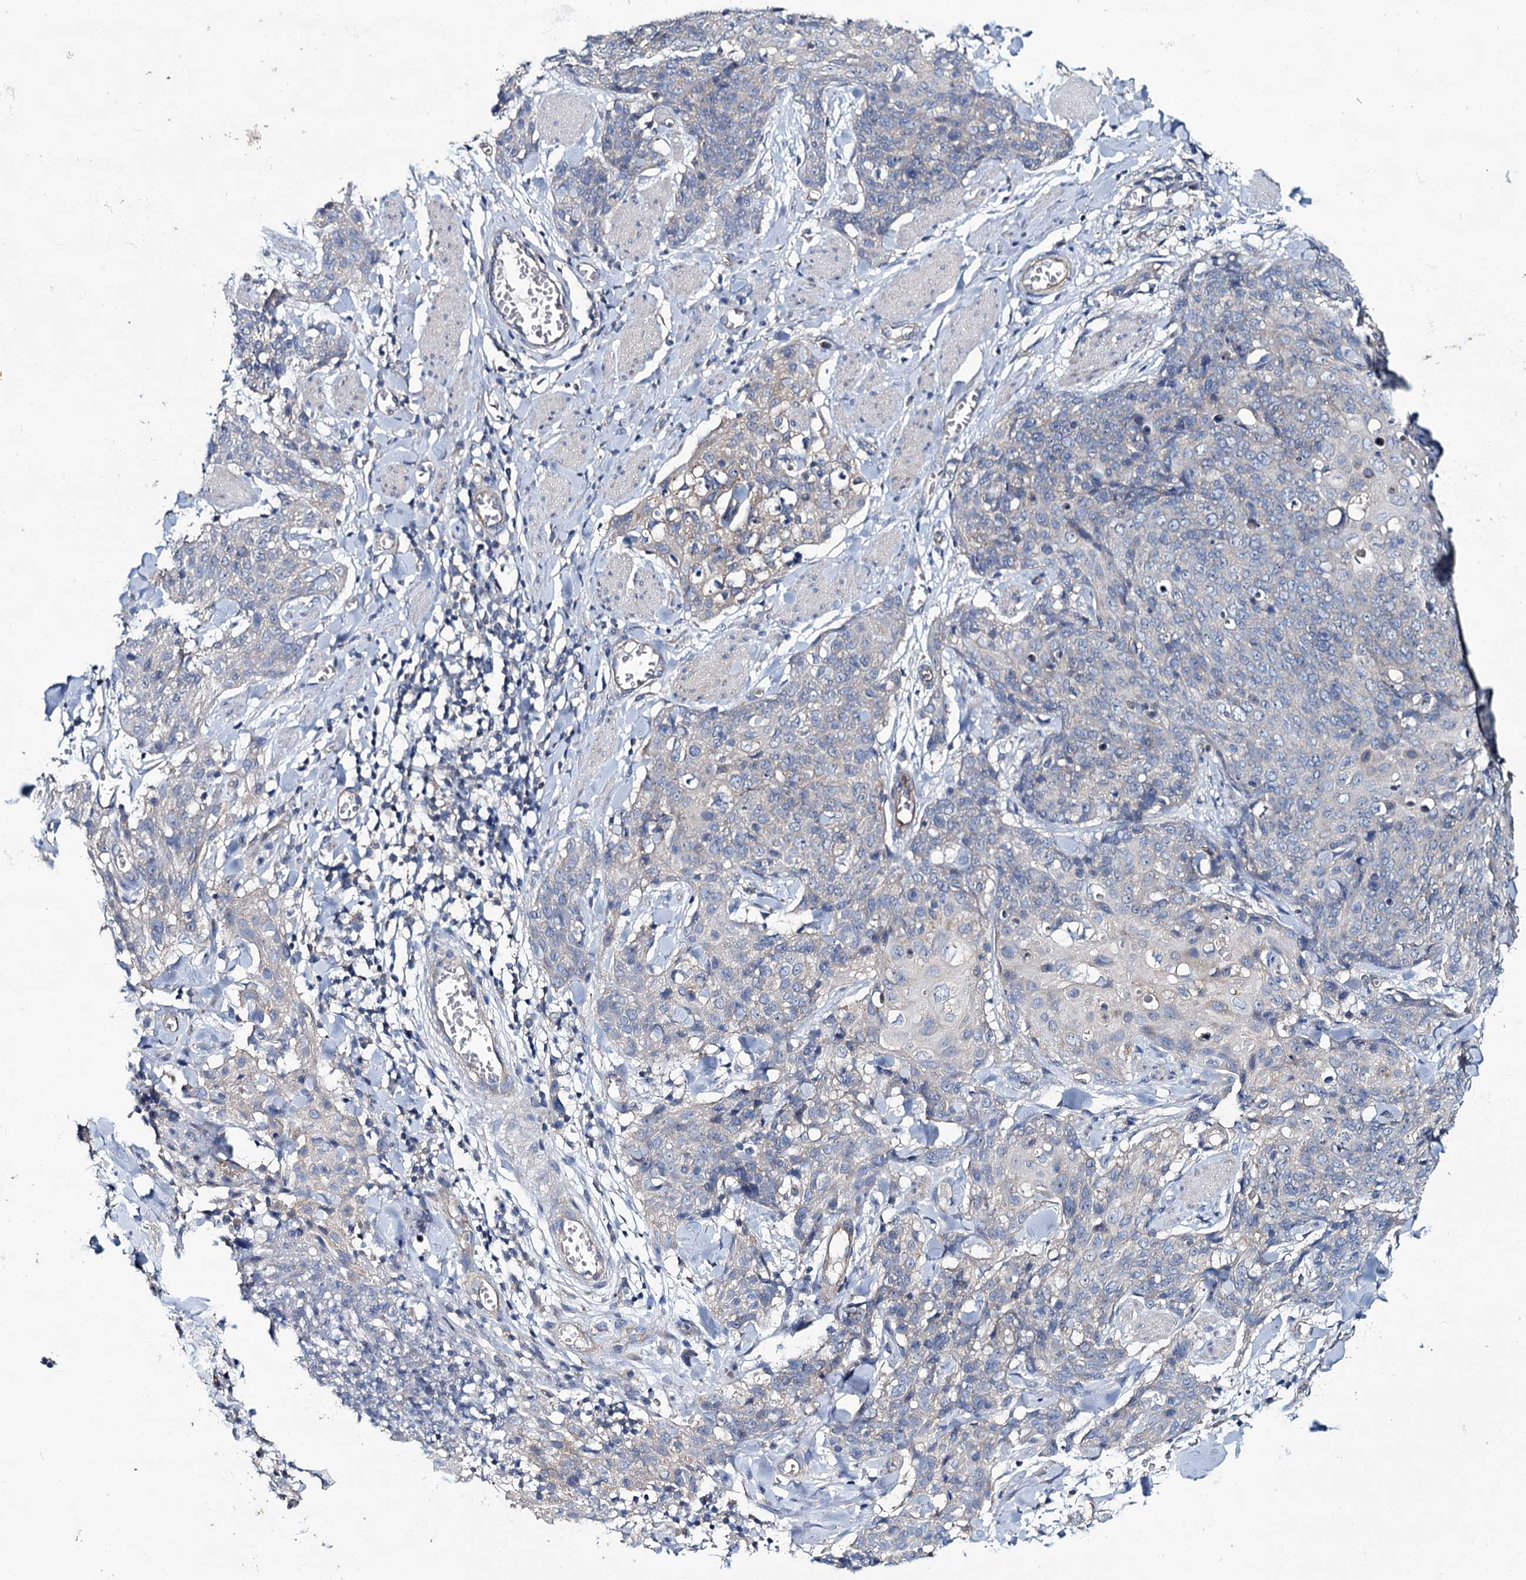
{"staining": {"intensity": "negative", "quantity": "none", "location": "none"}, "tissue": "skin cancer", "cell_type": "Tumor cells", "image_type": "cancer", "snomed": [{"axis": "morphology", "description": "Squamous cell carcinoma, NOS"}, {"axis": "topography", "description": "Skin"}, {"axis": "topography", "description": "Vulva"}], "caption": "This is a photomicrograph of IHC staining of squamous cell carcinoma (skin), which shows no expression in tumor cells.", "gene": "CEP295", "patient": {"sex": "female", "age": 85}}